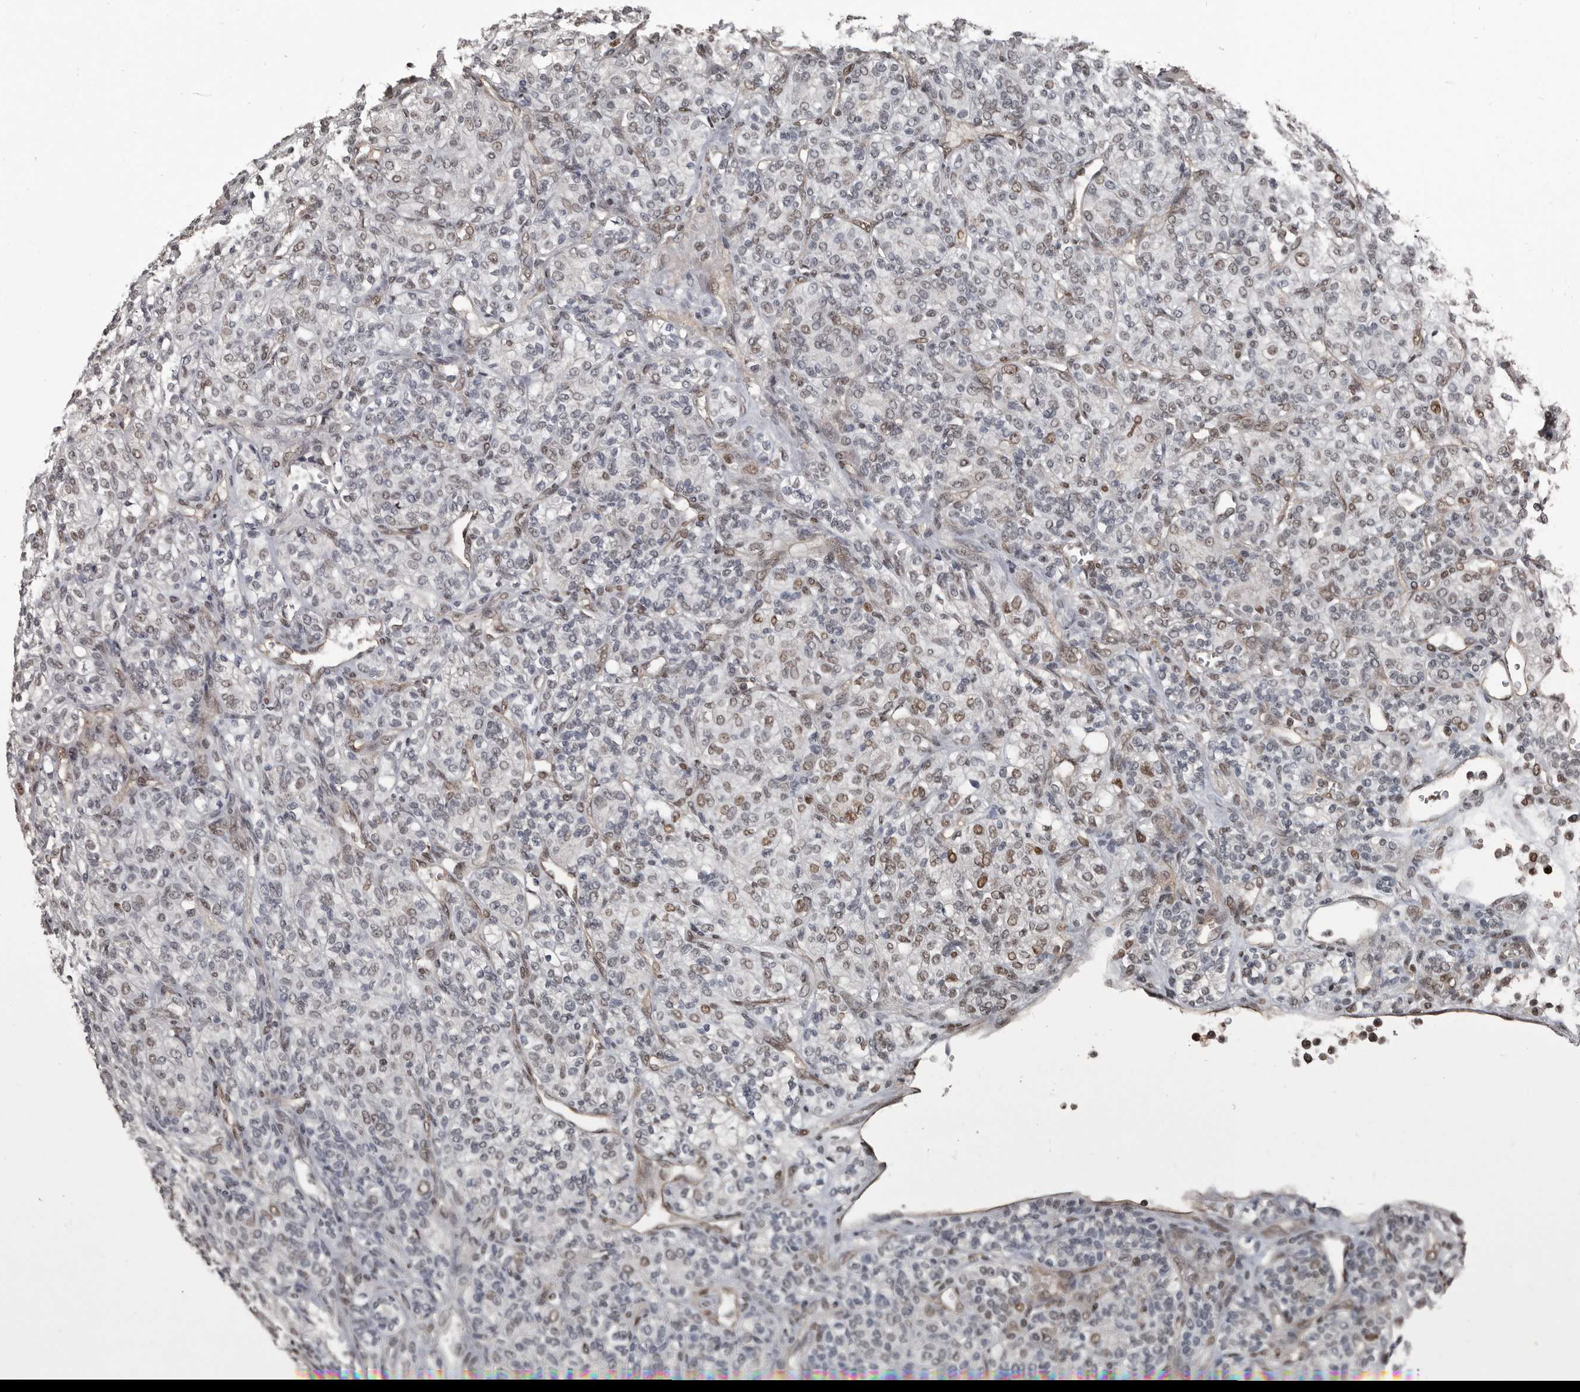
{"staining": {"intensity": "moderate", "quantity": "<25%", "location": "nuclear"}, "tissue": "renal cancer", "cell_type": "Tumor cells", "image_type": "cancer", "snomed": [{"axis": "morphology", "description": "Adenocarcinoma, NOS"}, {"axis": "topography", "description": "Kidney"}], "caption": "DAB (3,3'-diaminobenzidine) immunohistochemical staining of human adenocarcinoma (renal) exhibits moderate nuclear protein positivity in about <25% of tumor cells.", "gene": "CHD1L", "patient": {"sex": "male", "age": 77}}